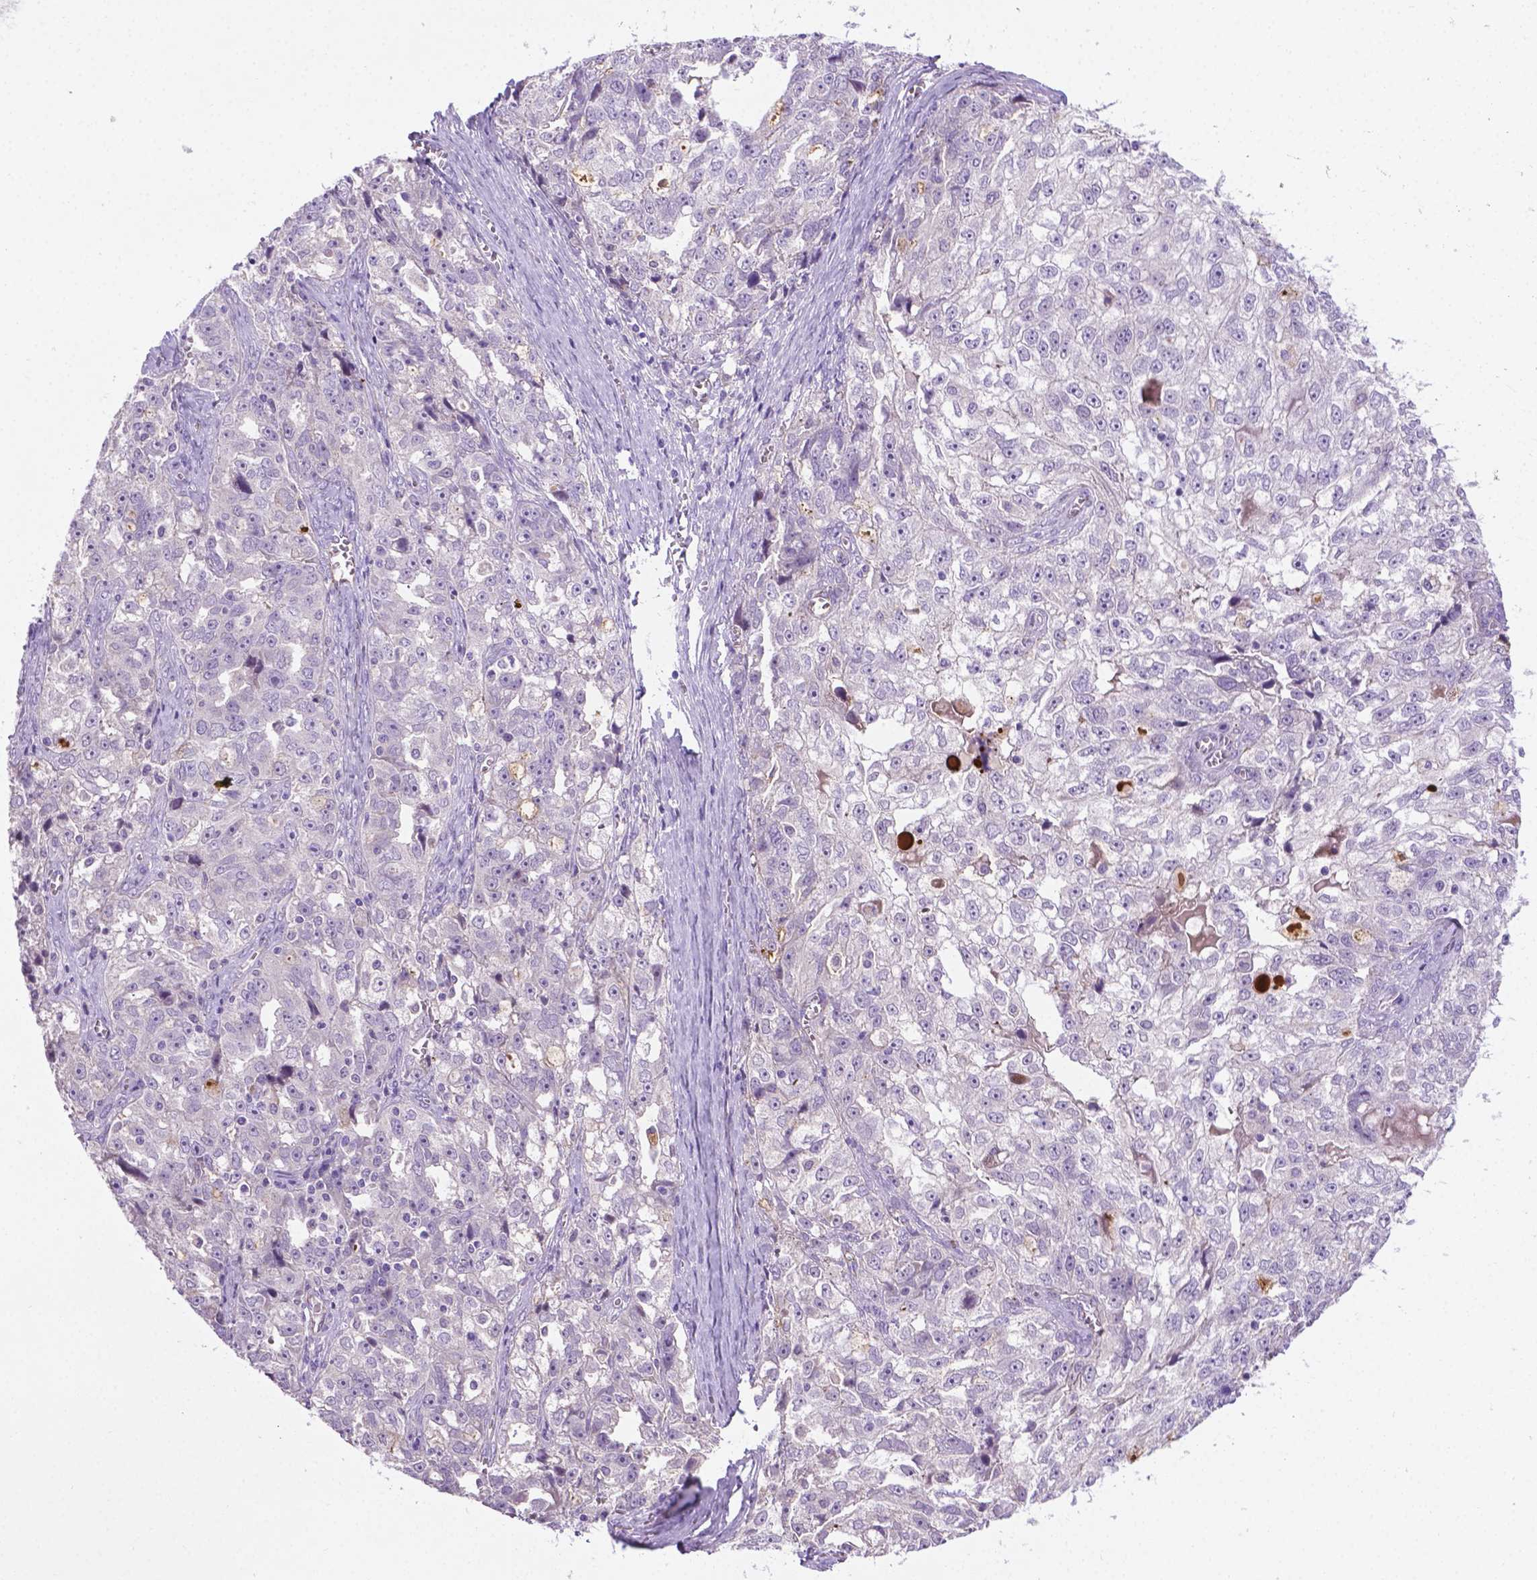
{"staining": {"intensity": "negative", "quantity": "none", "location": "none"}, "tissue": "ovarian cancer", "cell_type": "Tumor cells", "image_type": "cancer", "snomed": [{"axis": "morphology", "description": "Cystadenocarcinoma, serous, NOS"}, {"axis": "topography", "description": "Ovary"}], "caption": "The image shows no significant expression in tumor cells of serous cystadenocarcinoma (ovarian).", "gene": "CCER2", "patient": {"sex": "female", "age": 51}}